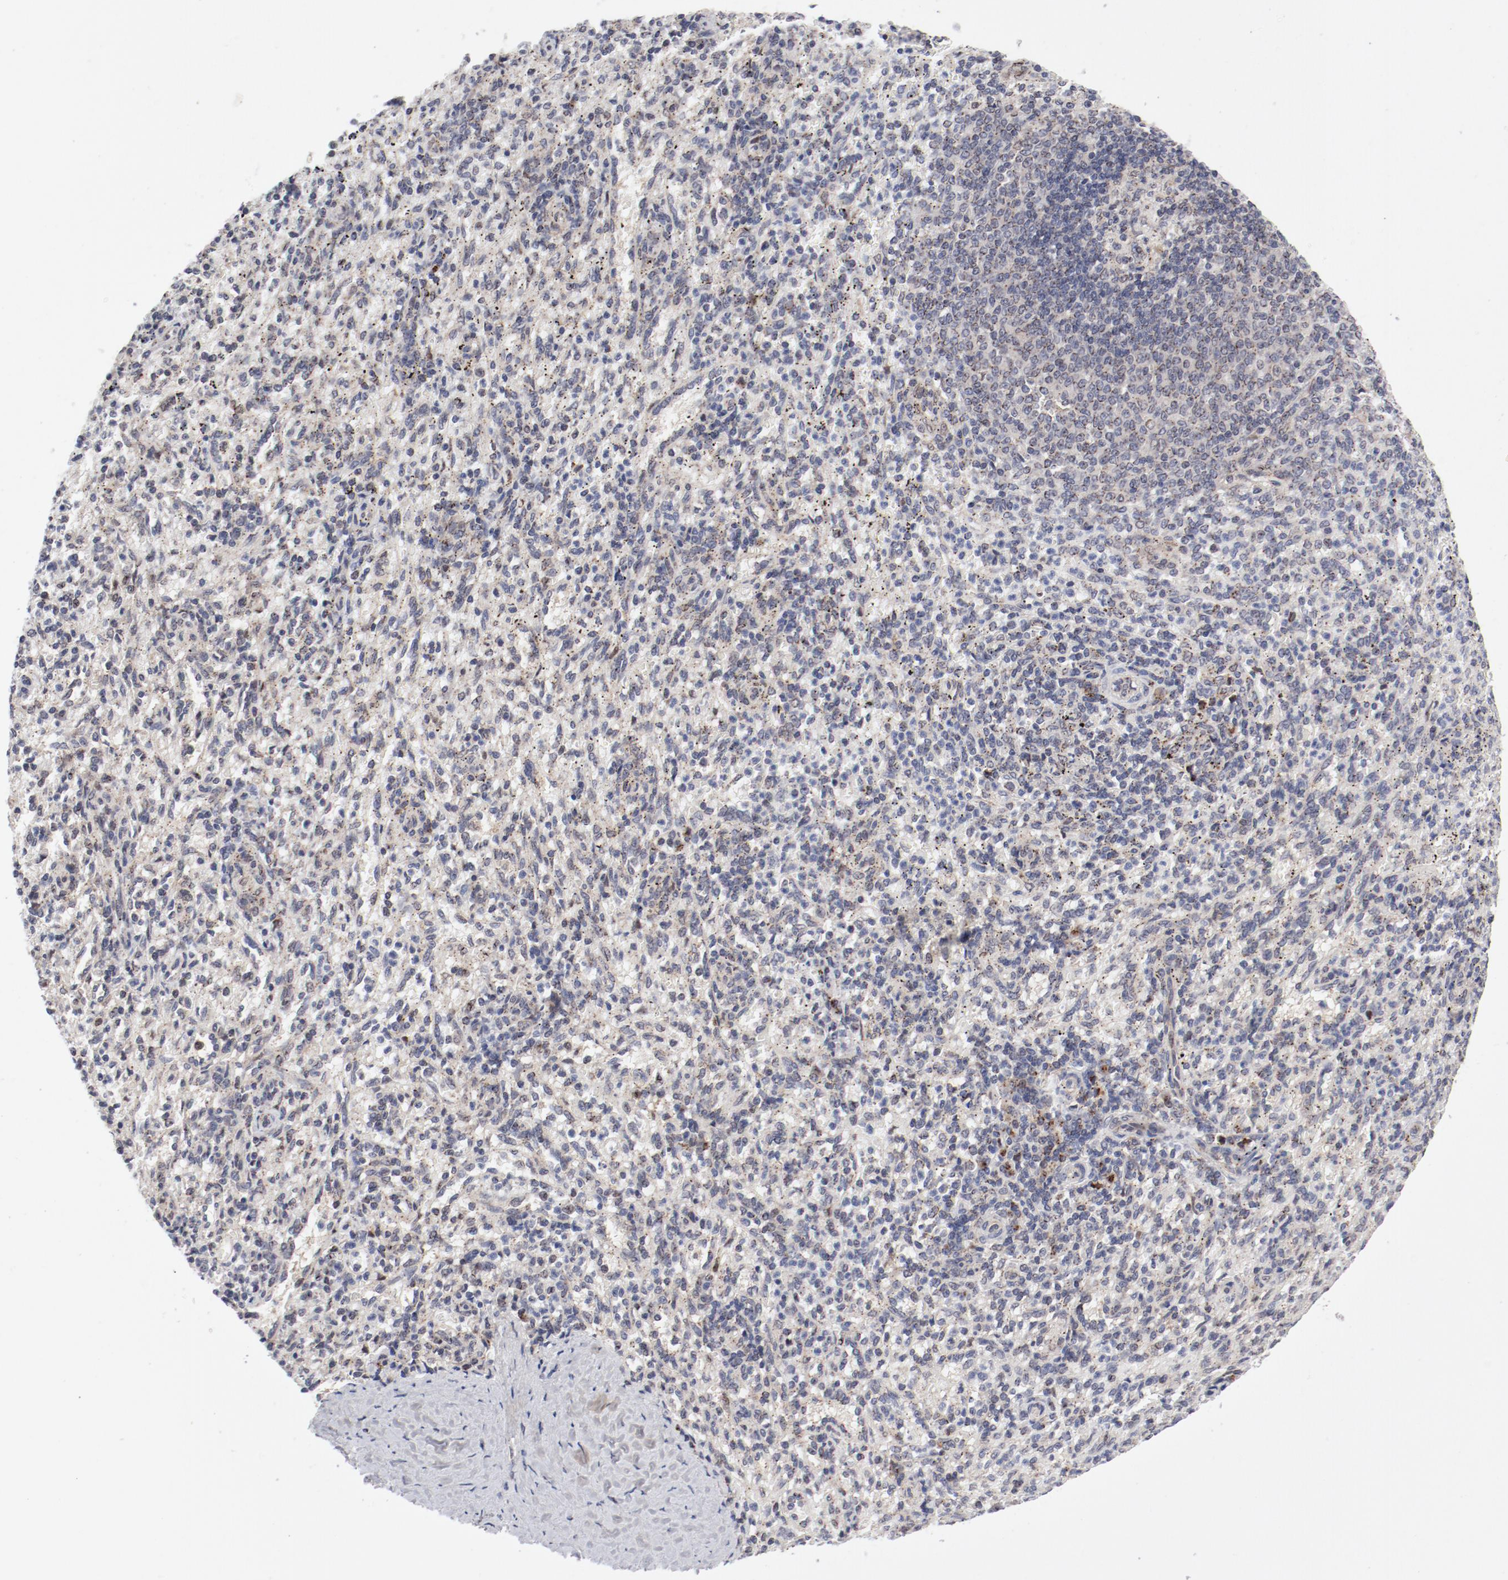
{"staining": {"intensity": "weak", "quantity": "<25%", "location": "cytoplasmic/membranous"}, "tissue": "spleen", "cell_type": "Cells in red pulp", "image_type": "normal", "snomed": [{"axis": "morphology", "description": "Normal tissue, NOS"}, {"axis": "topography", "description": "Spleen"}], "caption": "High power microscopy histopathology image of an immunohistochemistry (IHC) histopathology image of normal spleen, revealing no significant expression in cells in red pulp.", "gene": "RPL12", "patient": {"sex": "female", "age": 10}}